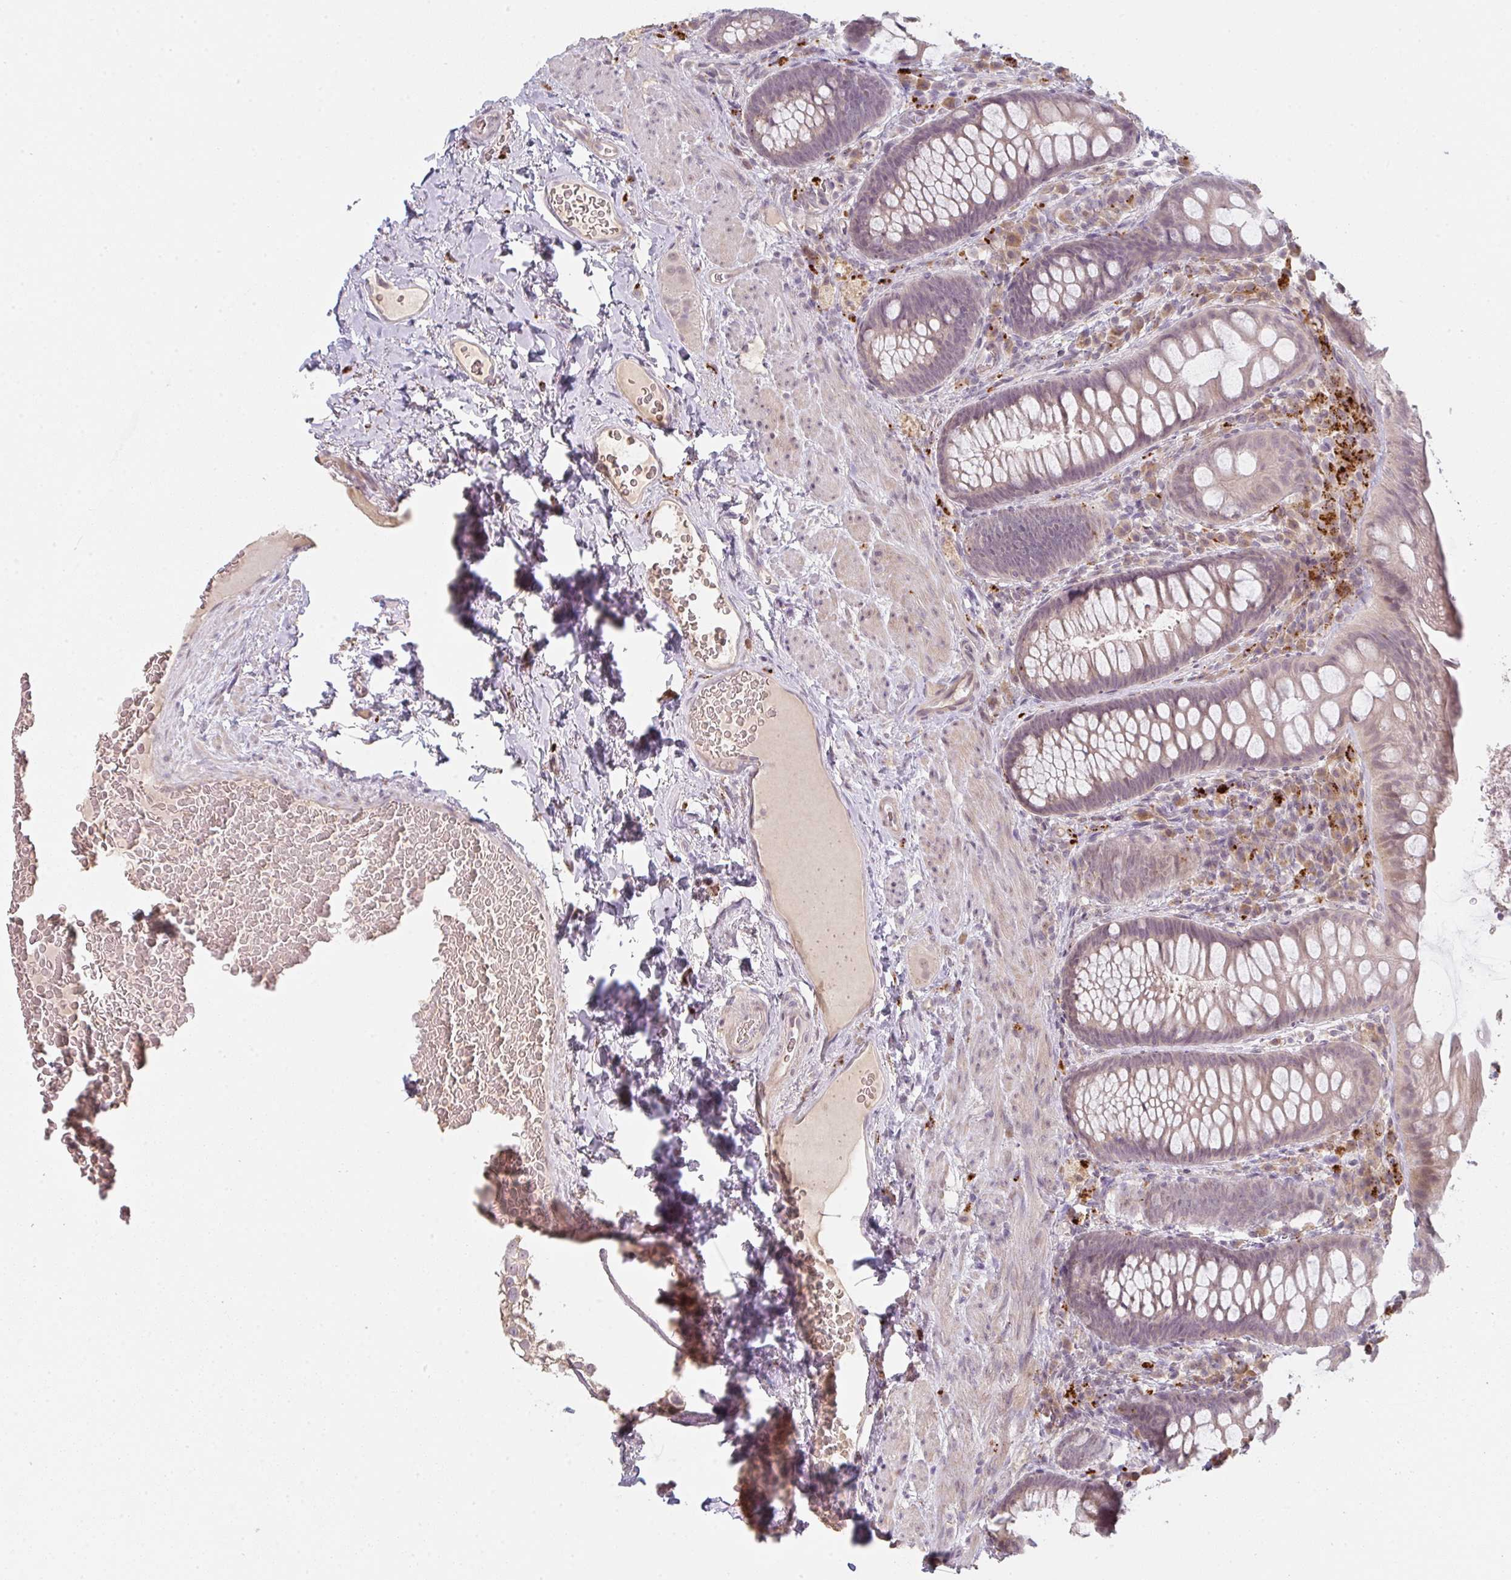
{"staining": {"intensity": "weak", "quantity": "<25%", "location": "cytoplasmic/membranous"}, "tissue": "rectum", "cell_type": "Glandular cells", "image_type": "normal", "snomed": [{"axis": "morphology", "description": "Normal tissue, NOS"}, {"axis": "topography", "description": "Rectum"}], "caption": "Photomicrograph shows no protein expression in glandular cells of benign rectum. Brightfield microscopy of immunohistochemistry stained with DAB (brown) and hematoxylin (blue), captured at high magnification.", "gene": "TMEM237", "patient": {"sex": "female", "age": 69}}